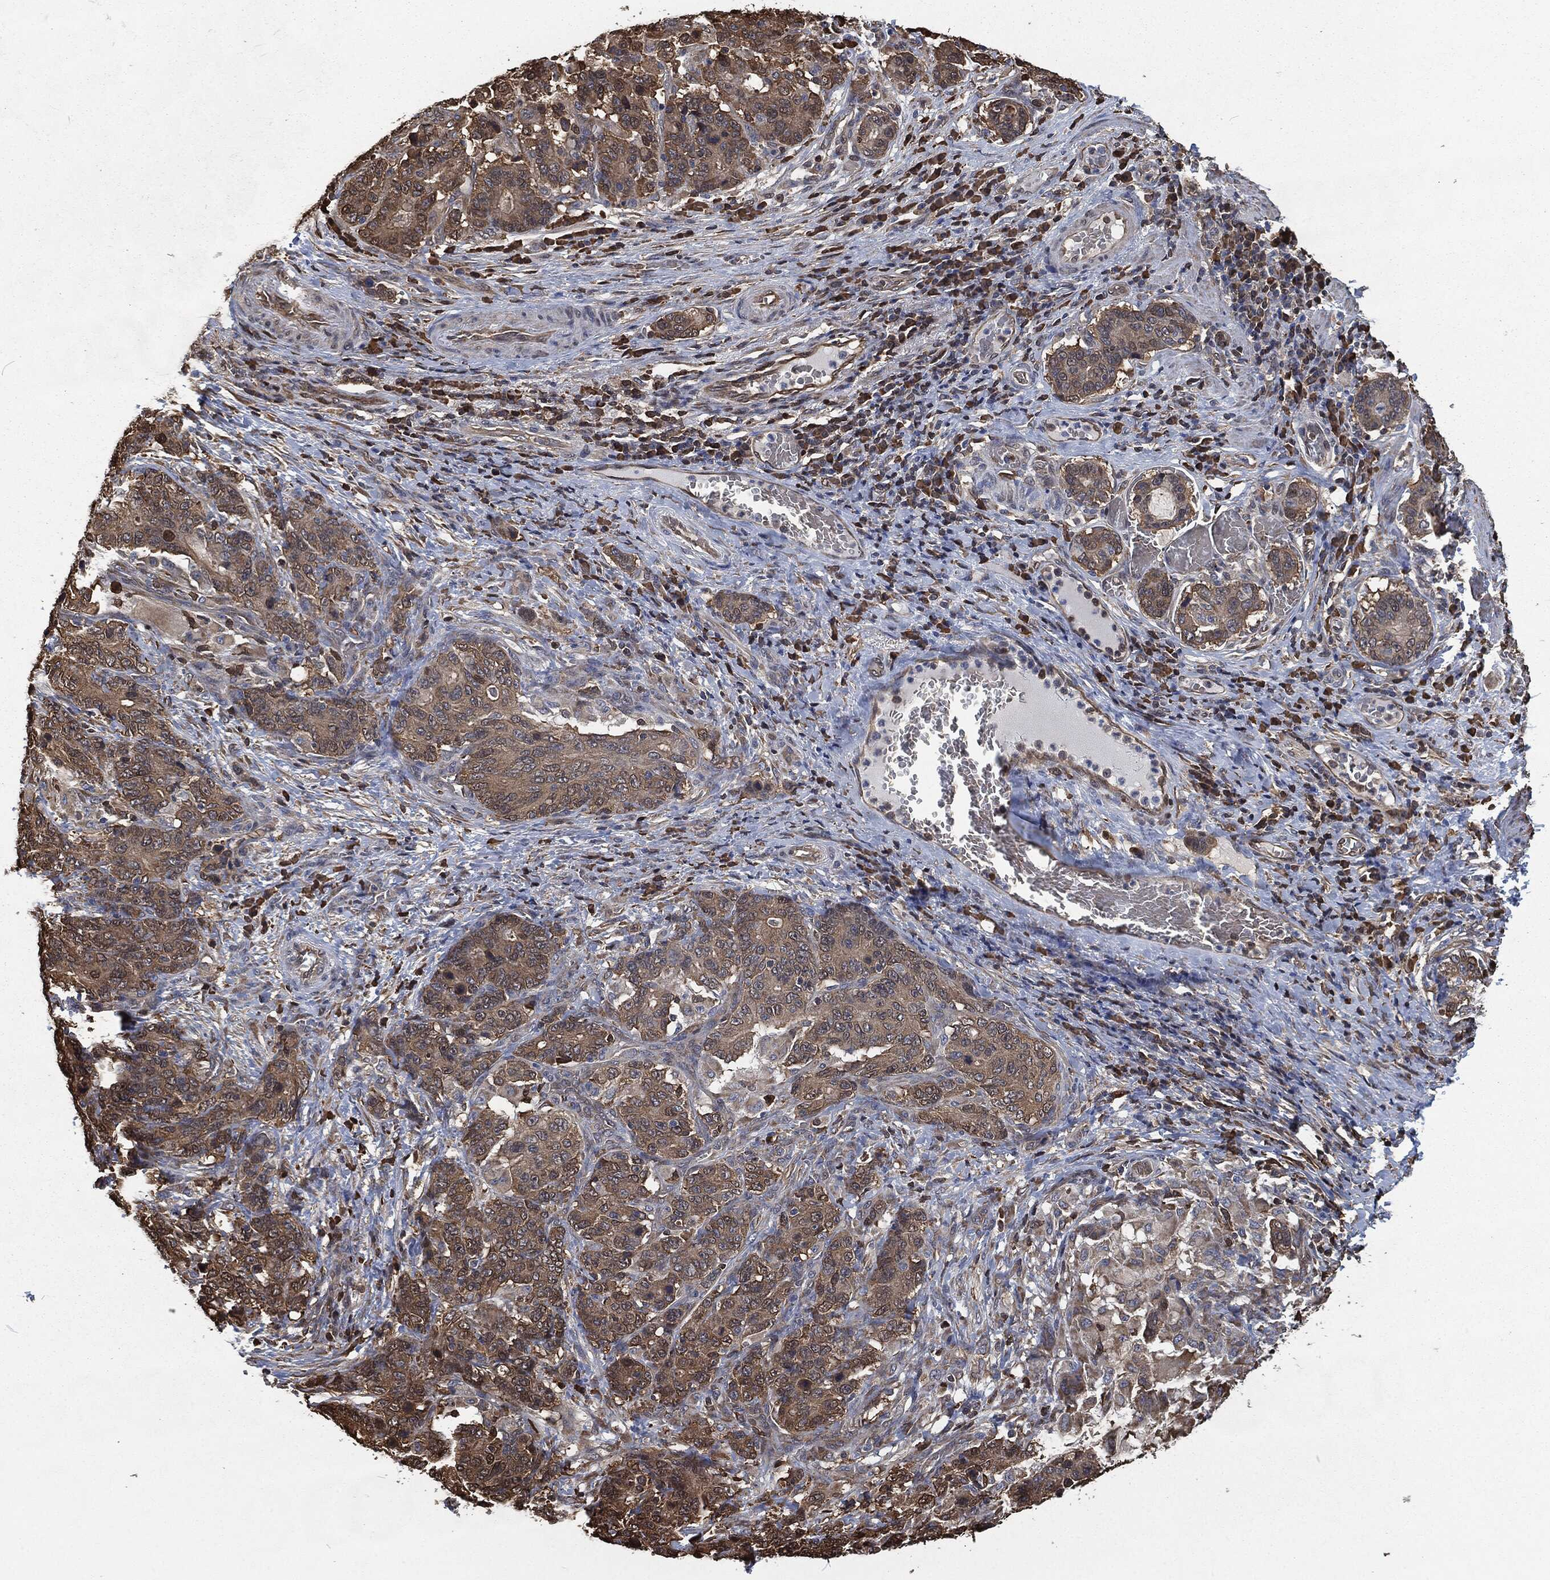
{"staining": {"intensity": "moderate", "quantity": ">75%", "location": "cytoplasmic/membranous"}, "tissue": "stomach cancer", "cell_type": "Tumor cells", "image_type": "cancer", "snomed": [{"axis": "morphology", "description": "Normal tissue, NOS"}, {"axis": "morphology", "description": "Adenocarcinoma, NOS"}, {"axis": "topography", "description": "Stomach"}], "caption": "Adenocarcinoma (stomach) stained for a protein (brown) shows moderate cytoplasmic/membranous positive expression in approximately >75% of tumor cells.", "gene": "PRDX4", "patient": {"sex": "female", "age": 64}}